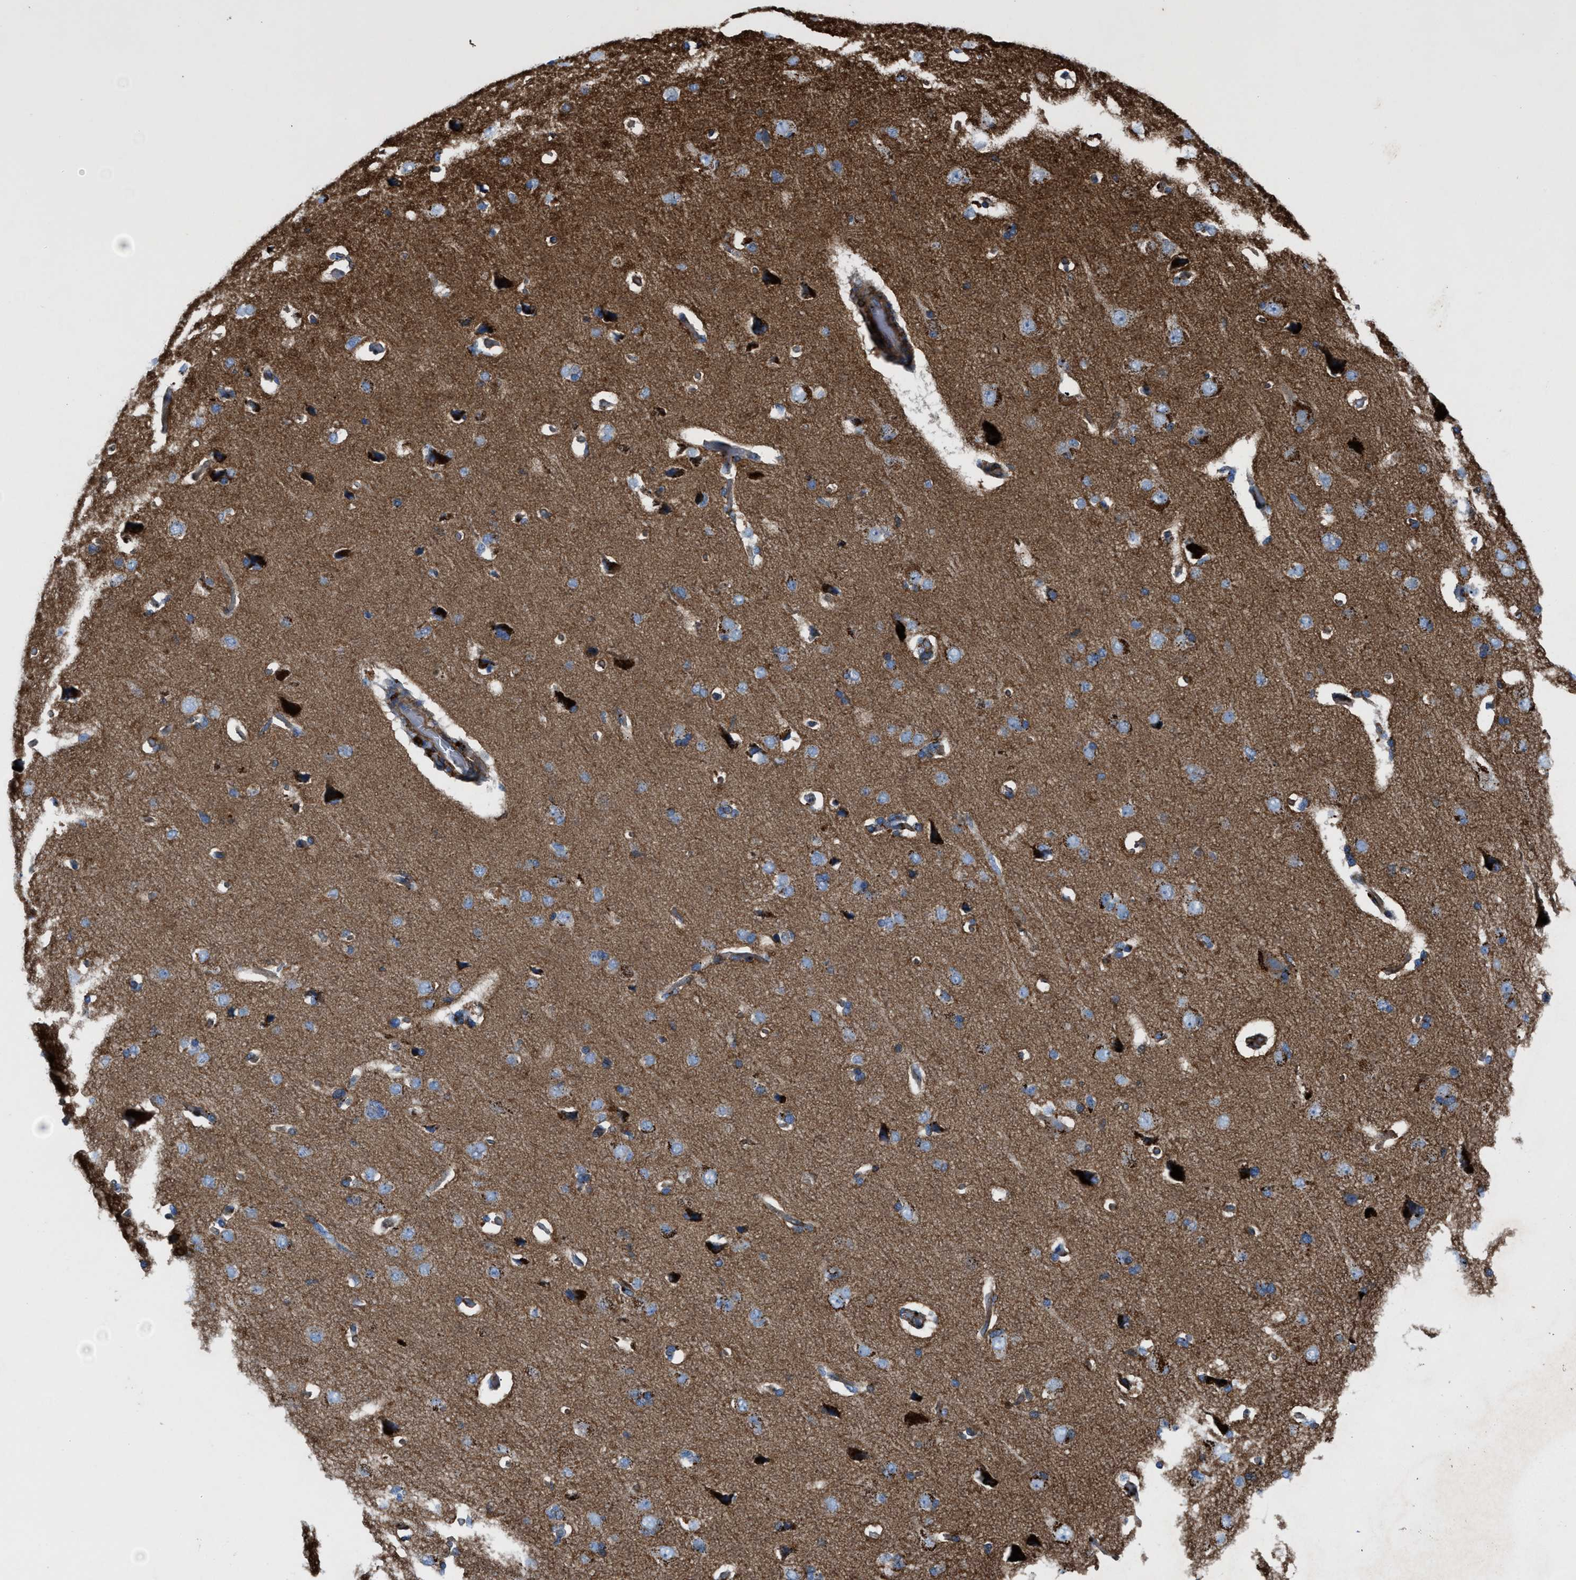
{"staining": {"intensity": "strong", "quantity": ">75%", "location": "cytoplasmic/membranous"}, "tissue": "cerebral cortex", "cell_type": "Endothelial cells", "image_type": "normal", "snomed": [{"axis": "morphology", "description": "Normal tissue, NOS"}, {"axis": "topography", "description": "Cerebral cortex"}], "caption": "Protein analysis of normal cerebral cortex displays strong cytoplasmic/membranous positivity in approximately >75% of endothelial cells.", "gene": "AGPAT2", "patient": {"sex": "male", "age": 62}}